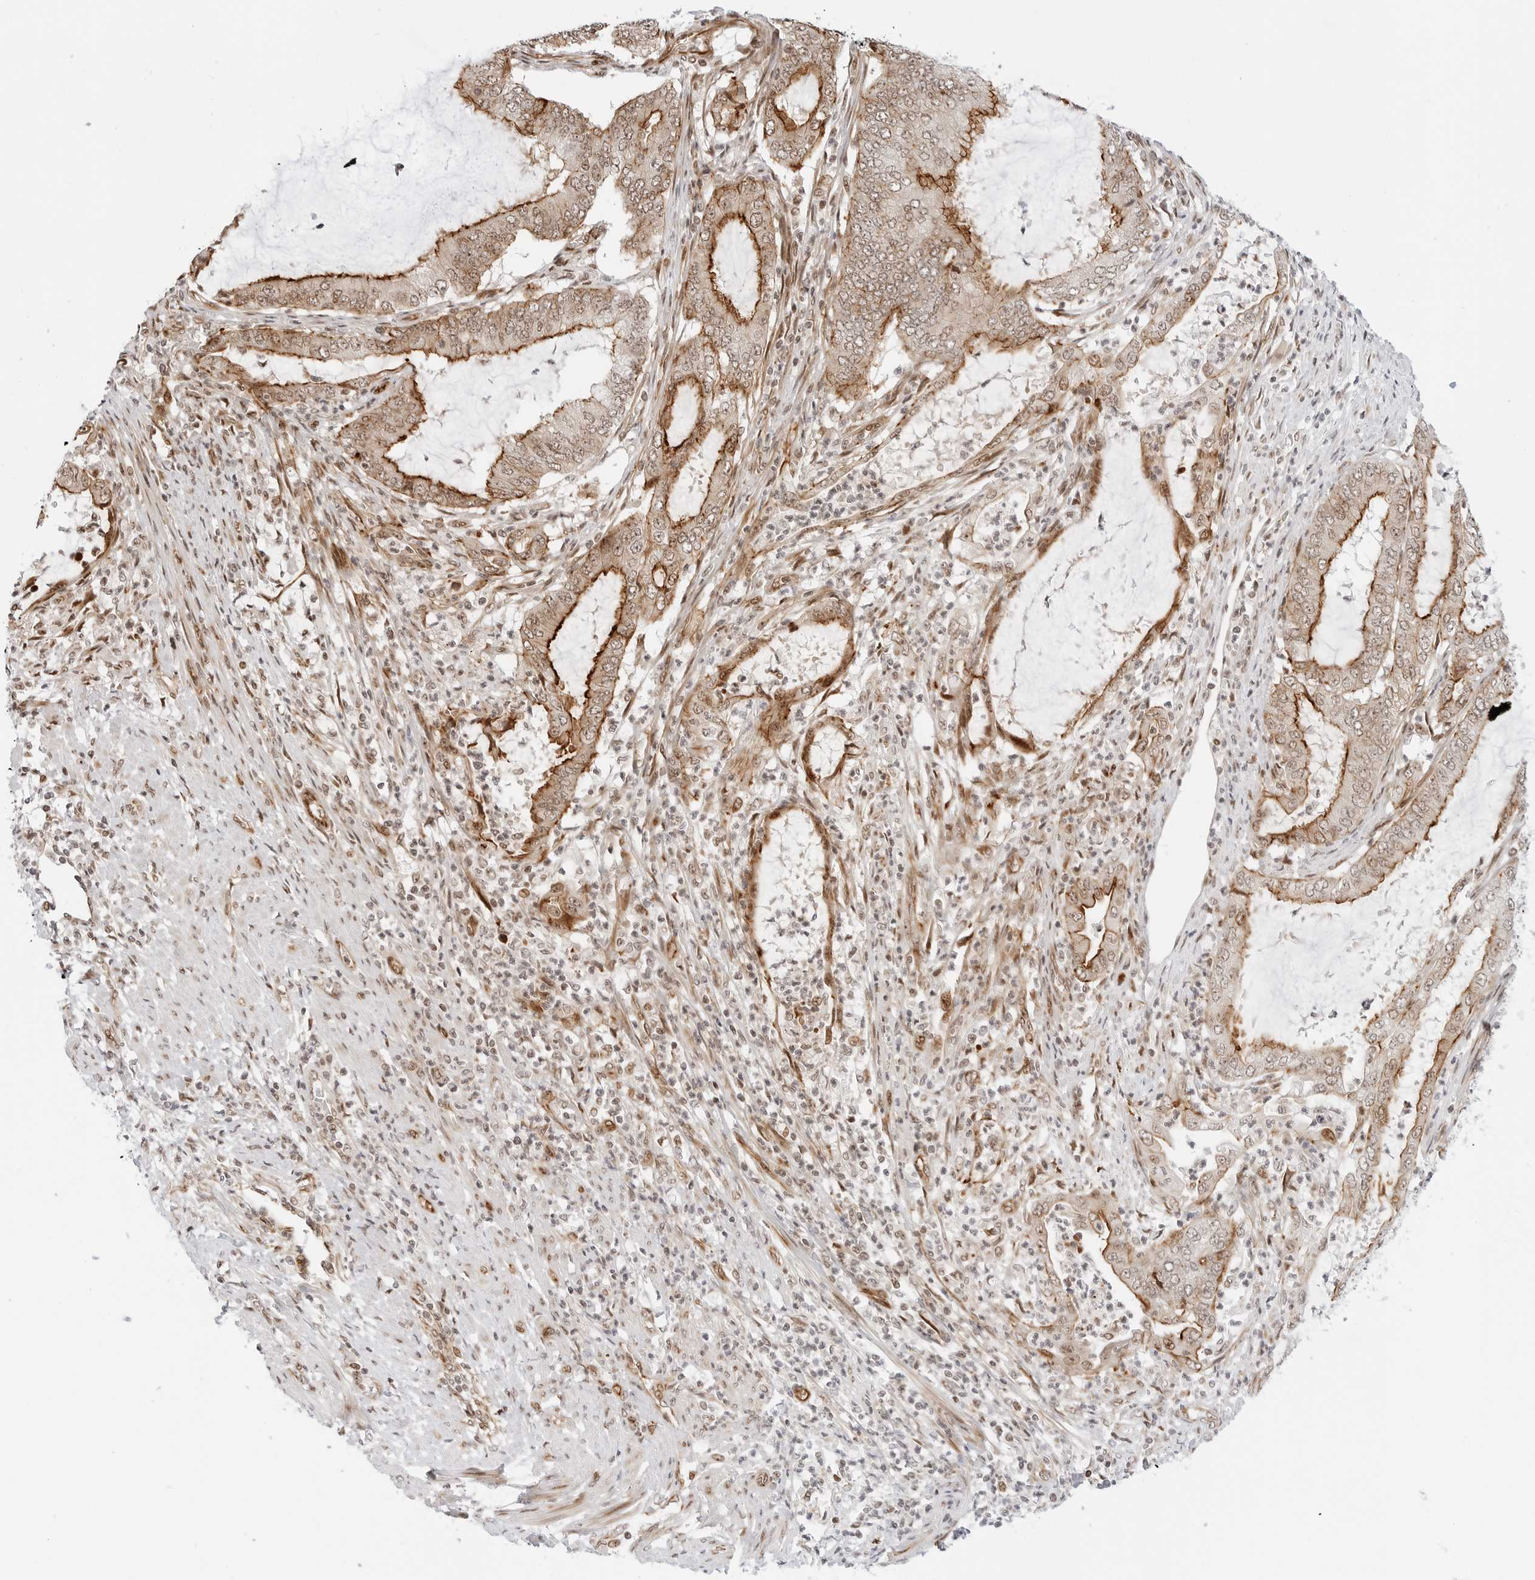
{"staining": {"intensity": "moderate", "quantity": ">75%", "location": "cytoplasmic/membranous,nuclear"}, "tissue": "endometrial cancer", "cell_type": "Tumor cells", "image_type": "cancer", "snomed": [{"axis": "morphology", "description": "Adenocarcinoma, NOS"}, {"axis": "topography", "description": "Endometrium"}], "caption": "Tumor cells show medium levels of moderate cytoplasmic/membranous and nuclear expression in approximately >75% of cells in endometrial adenocarcinoma.", "gene": "ZNF613", "patient": {"sex": "female", "age": 51}}